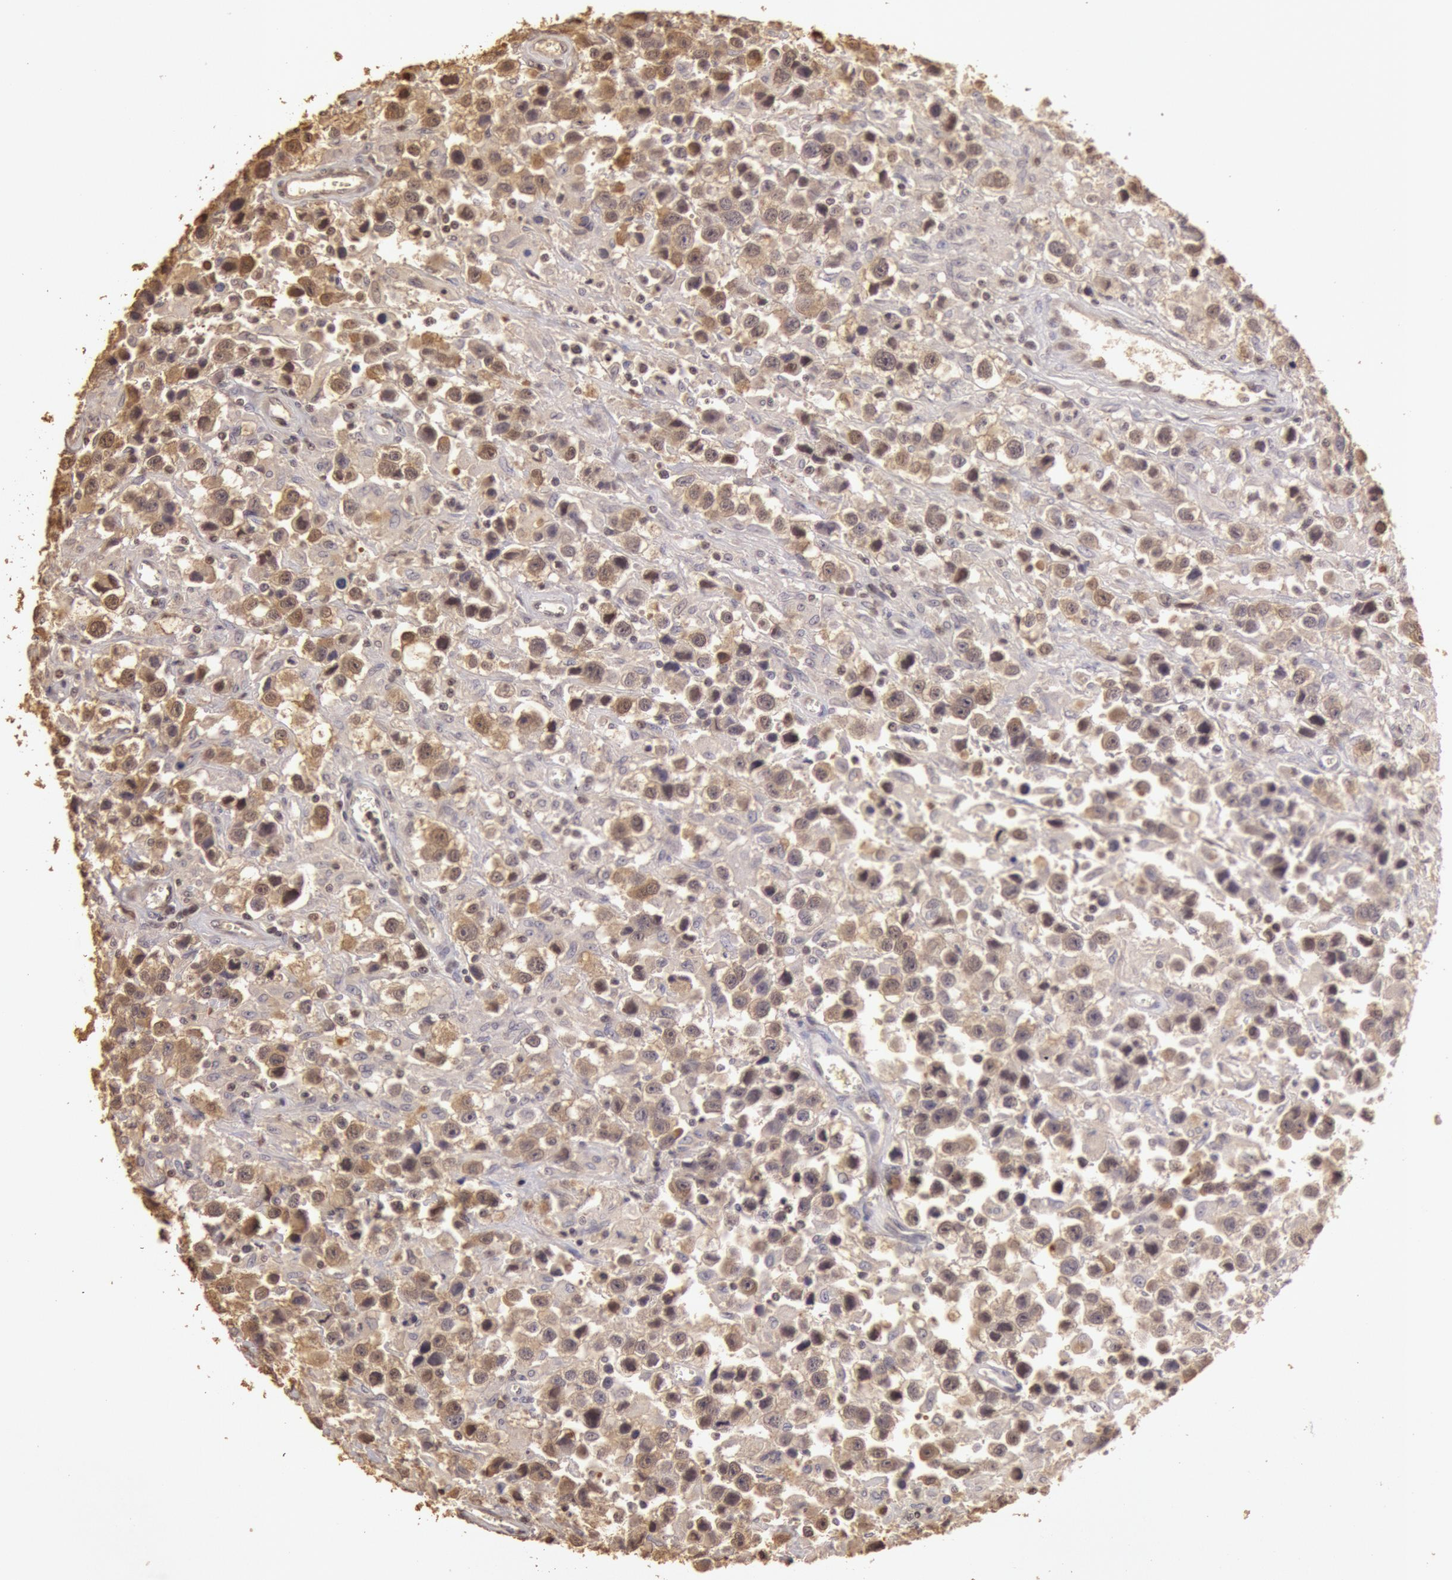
{"staining": {"intensity": "weak", "quantity": "25%-75%", "location": "cytoplasmic/membranous,nuclear"}, "tissue": "testis cancer", "cell_type": "Tumor cells", "image_type": "cancer", "snomed": [{"axis": "morphology", "description": "Seminoma, NOS"}, {"axis": "topography", "description": "Testis"}], "caption": "Testis cancer was stained to show a protein in brown. There is low levels of weak cytoplasmic/membranous and nuclear positivity in approximately 25%-75% of tumor cells.", "gene": "SOD1", "patient": {"sex": "male", "age": 43}}